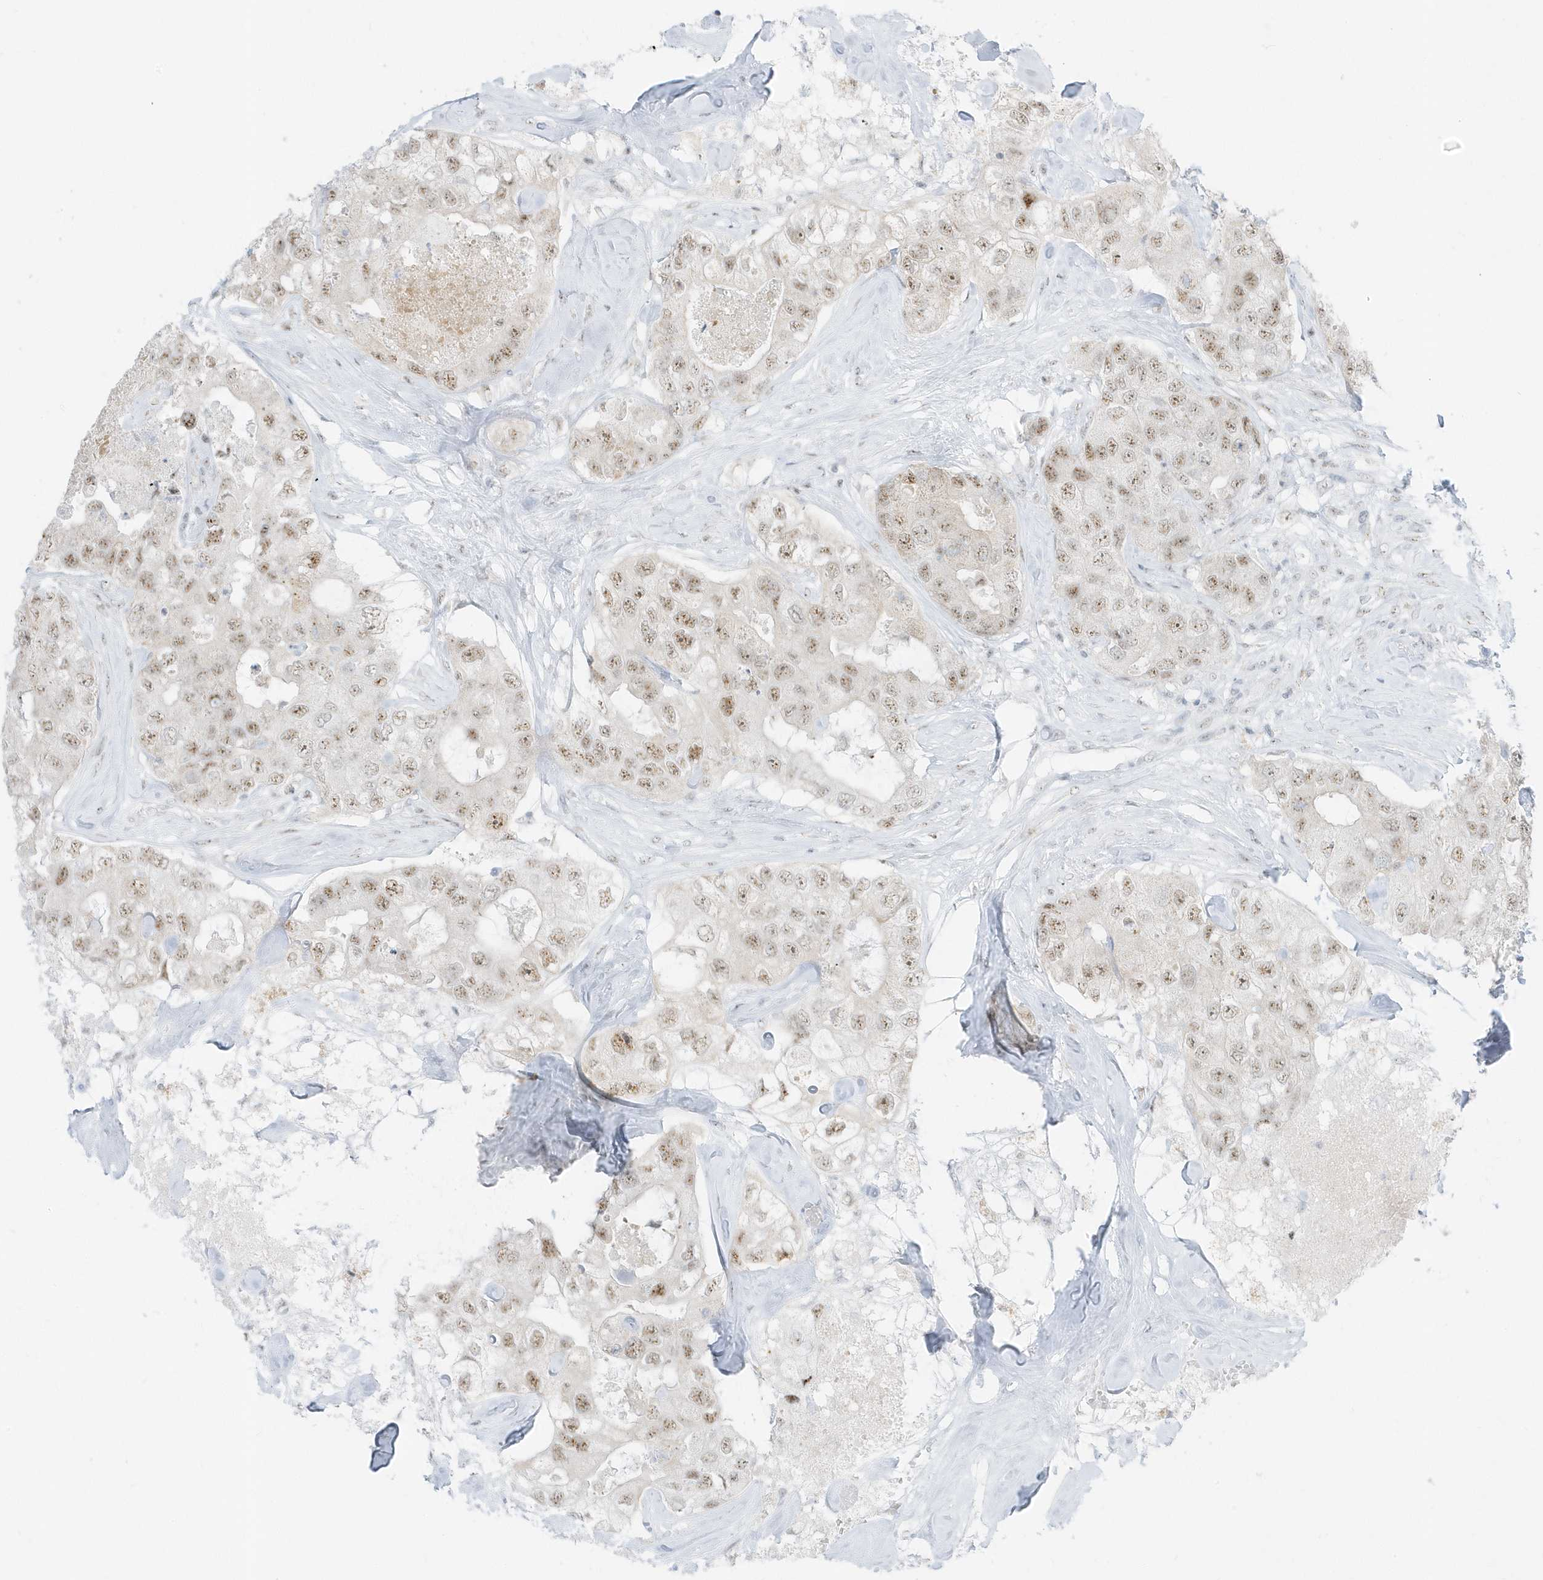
{"staining": {"intensity": "moderate", "quantity": ">75%", "location": "nuclear"}, "tissue": "breast cancer", "cell_type": "Tumor cells", "image_type": "cancer", "snomed": [{"axis": "morphology", "description": "Duct carcinoma"}, {"axis": "topography", "description": "Breast"}], "caption": "The histopathology image displays immunohistochemical staining of intraductal carcinoma (breast). There is moderate nuclear expression is appreciated in about >75% of tumor cells.", "gene": "PLEKHN1", "patient": {"sex": "female", "age": 62}}